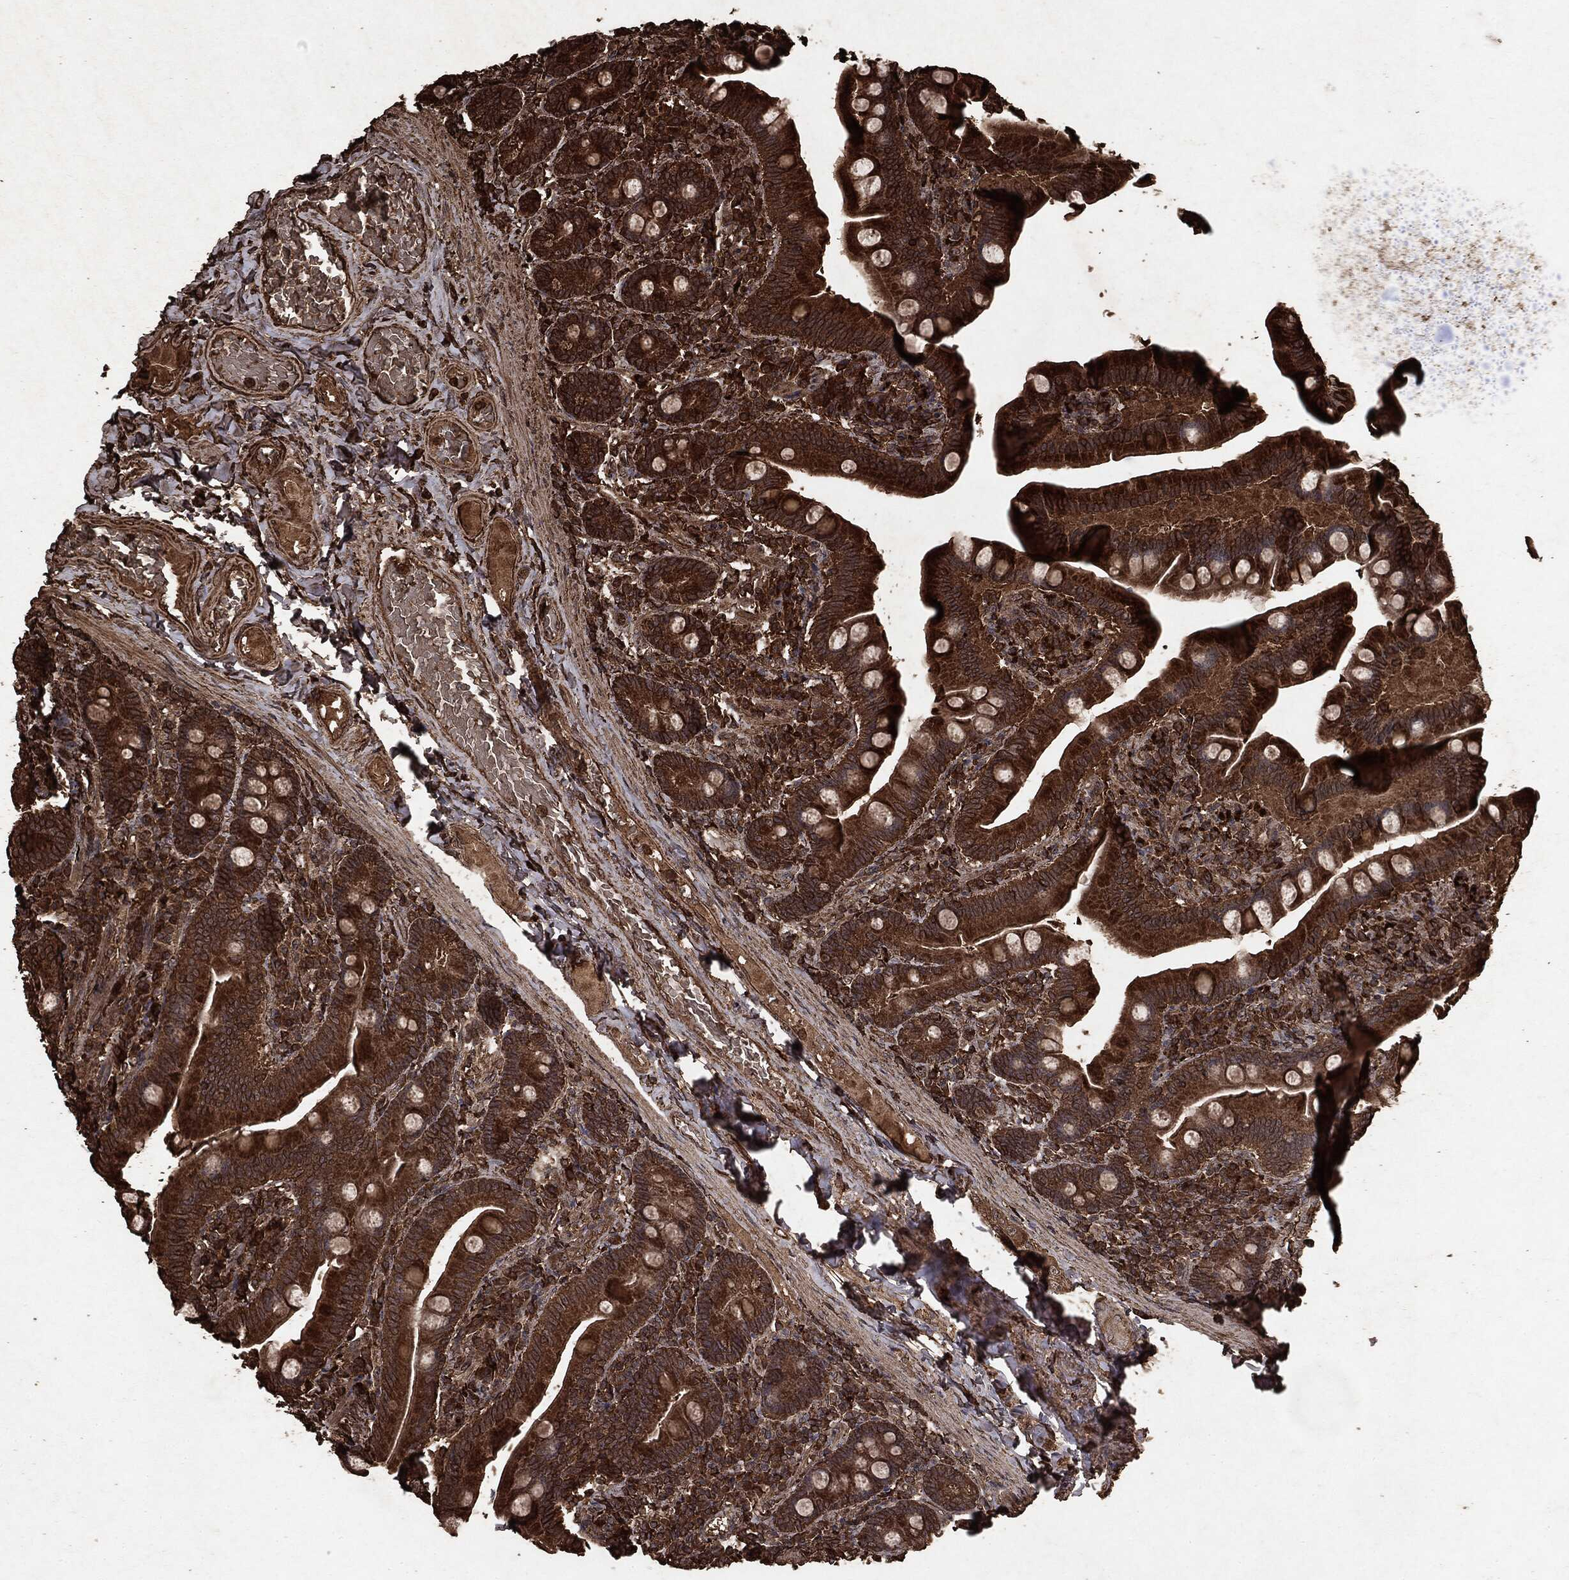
{"staining": {"intensity": "strong", "quantity": ">75%", "location": "cytoplasmic/membranous"}, "tissue": "small intestine", "cell_type": "Glandular cells", "image_type": "normal", "snomed": [{"axis": "morphology", "description": "Normal tissue, NOS"}, {"axis": "topography", "description": "Small intestine"}], "caption": "Protein staining shows strong cytoplasmic/membranous positivity in about >75% of glandular cells in benign small intestine.", "gene": "ARAF", "patient": {"sex": "male", "age": 66}}